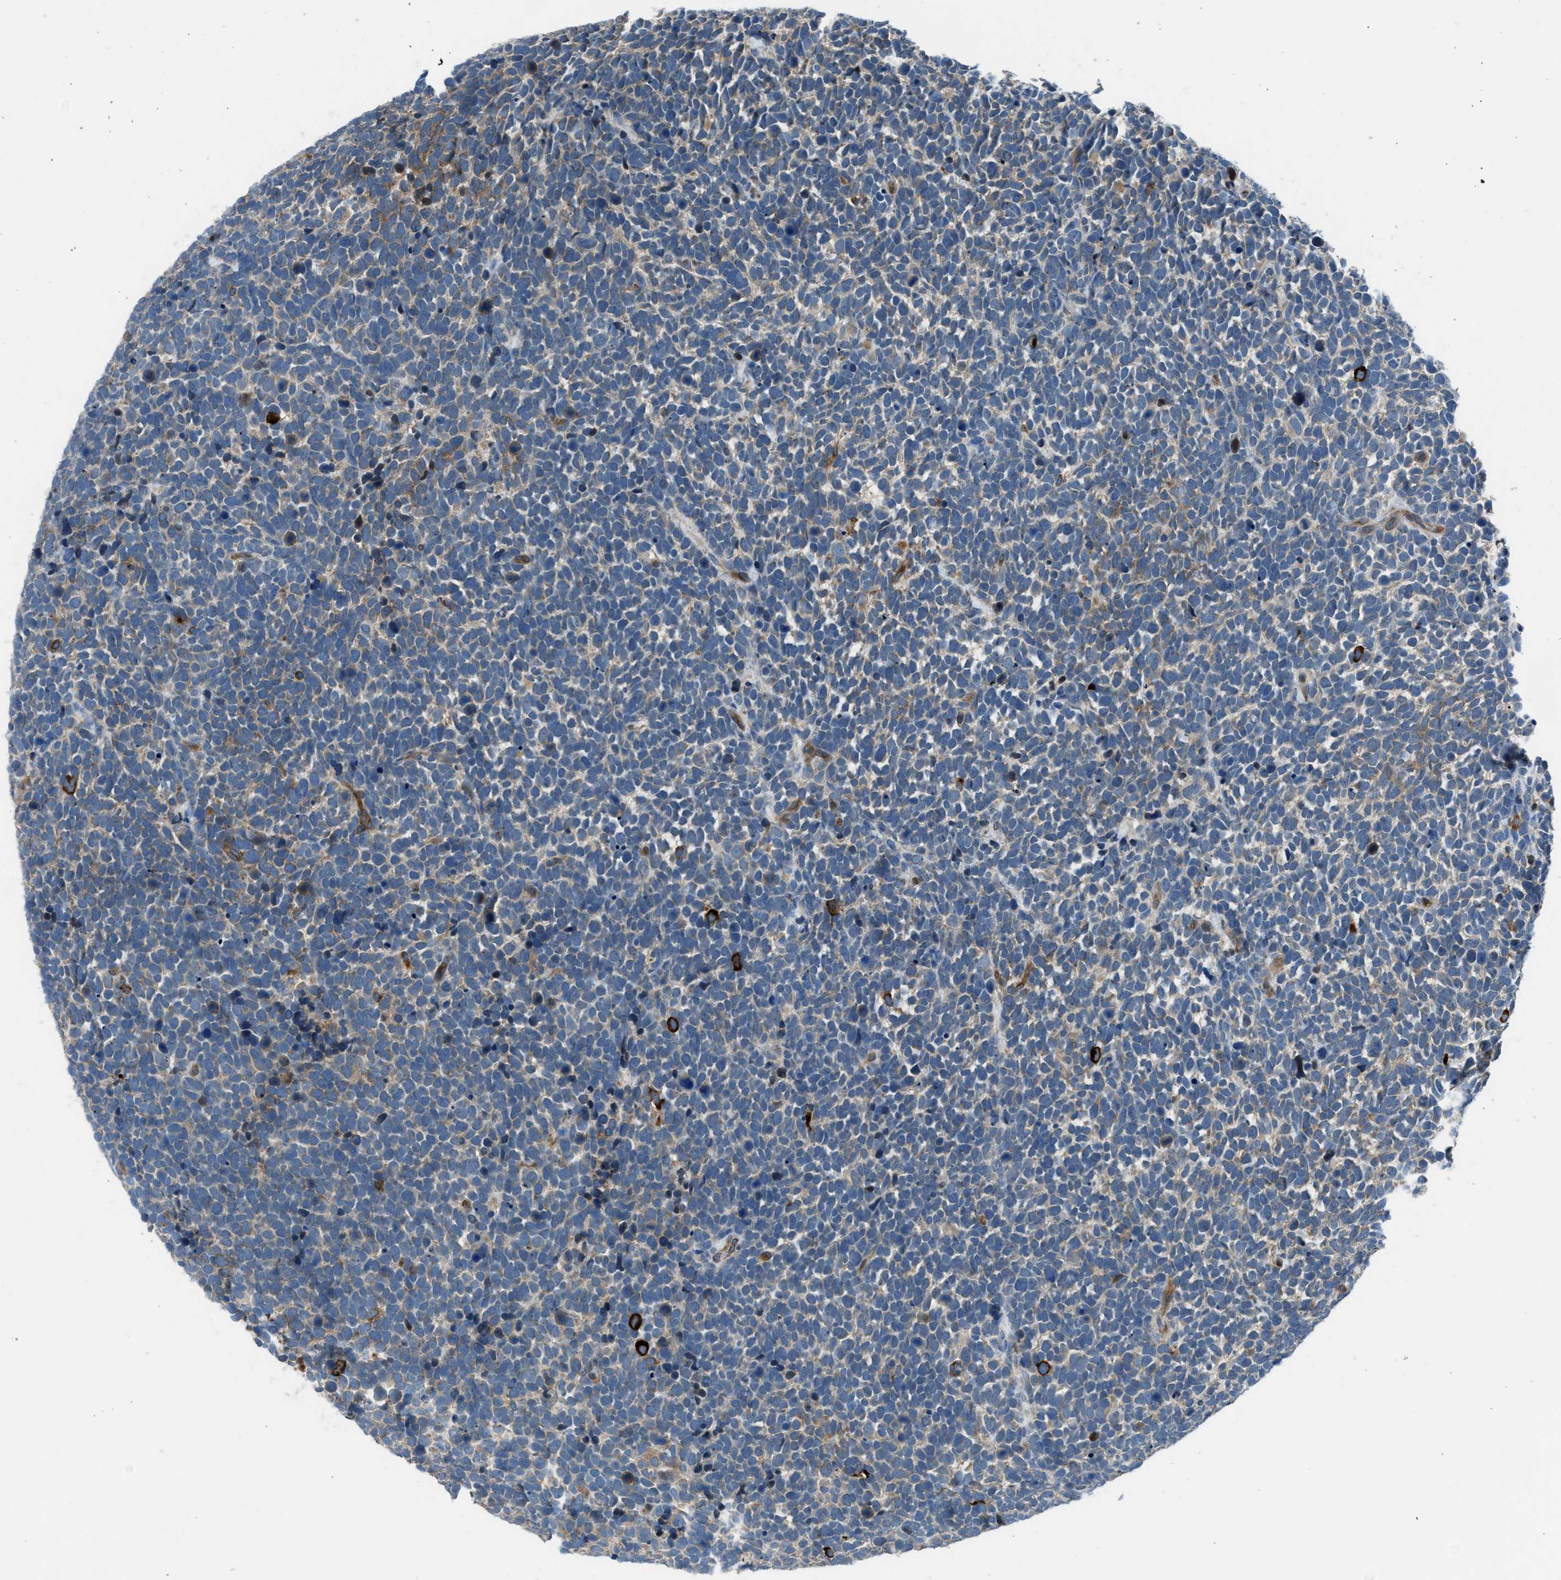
{"staining": {"intensity": "weak", "quantity": ">75%", "location": "cytoplasmic/membranous"}, "tissue": "urothelial cancer", "cell_type": "Tumor cells", "image_type": "cancer", "snomed": [{"axis": "morphology", "description": "Urothelial carcinoma, High grade"}, {"axis": "topography", "description": "Urinary bladder"}], "caption": "Protein staining demonstrates weak cytoplasmic/membranous expression in approximately >75% of tumor cells in urothelial cancer.", "gene": "LMBR1", "patient": {"sex": "female", "age": 82}}